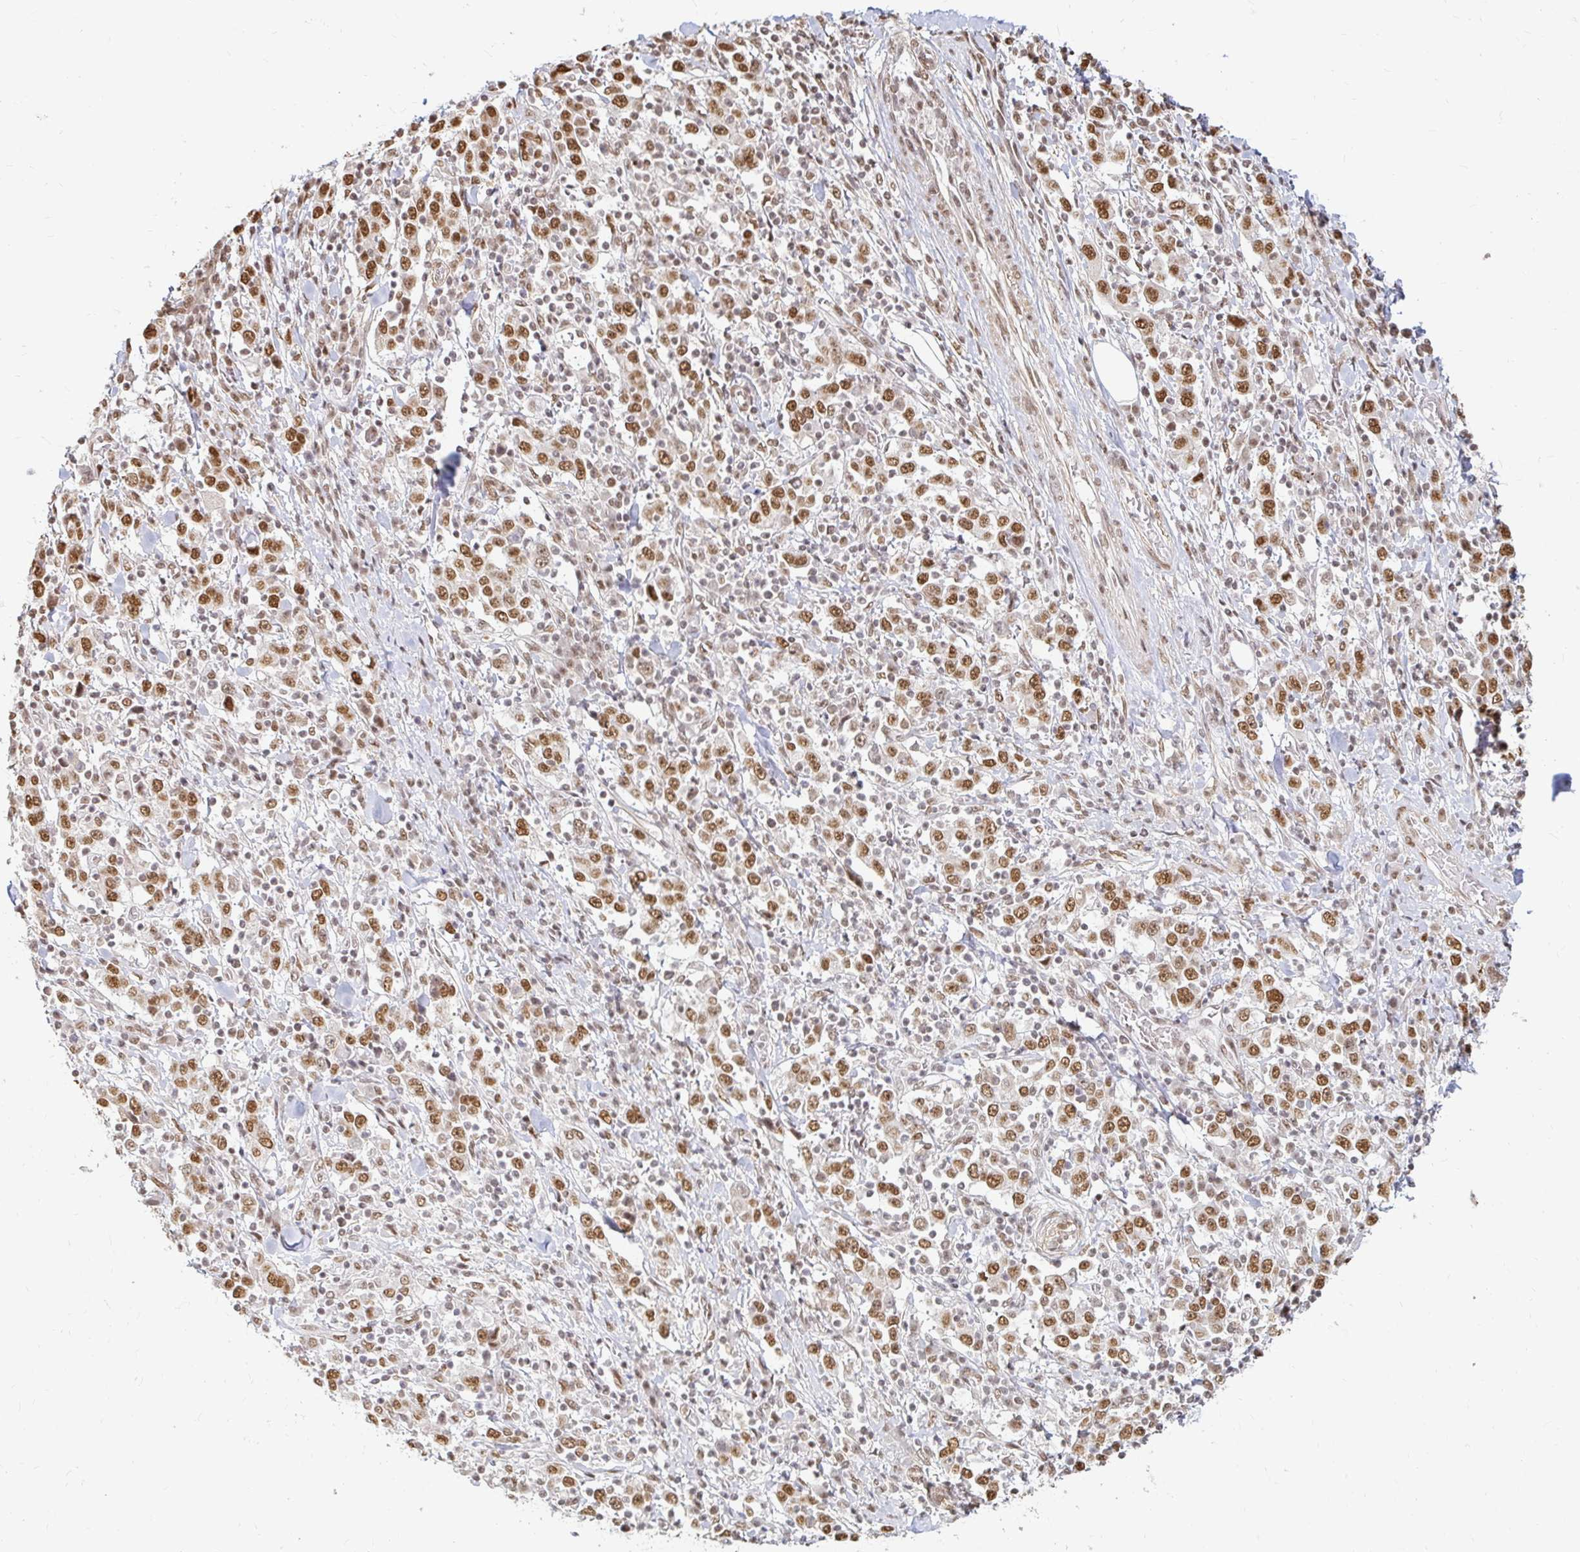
{"staining": {"intensity": "moderate", "quantity": ">75%", "location": "nuclear"}, "tissue": "stomach cancer", "cell_type": "Tumor cells", "image_type": "cancer", "snomed": [{"axis": "morphology", "description": "Normal tissue, NOS"}, {"axis": "morphology", "description": "Adenocarcinoma, NOS"}, {"axis": "topography", "description": "Stomach, upper"}, {"axis": "topography", "description": "Stomach"}], "caption": "A brown stain highlights moderate nuclear expression of a protein in human stomach cancer (adenocarcinoma) tumor cells. (IHC, brightfield microscopy, high magnification).", "gene": "HNRNPU", "patient": {"sex": "male", "age": 59}}